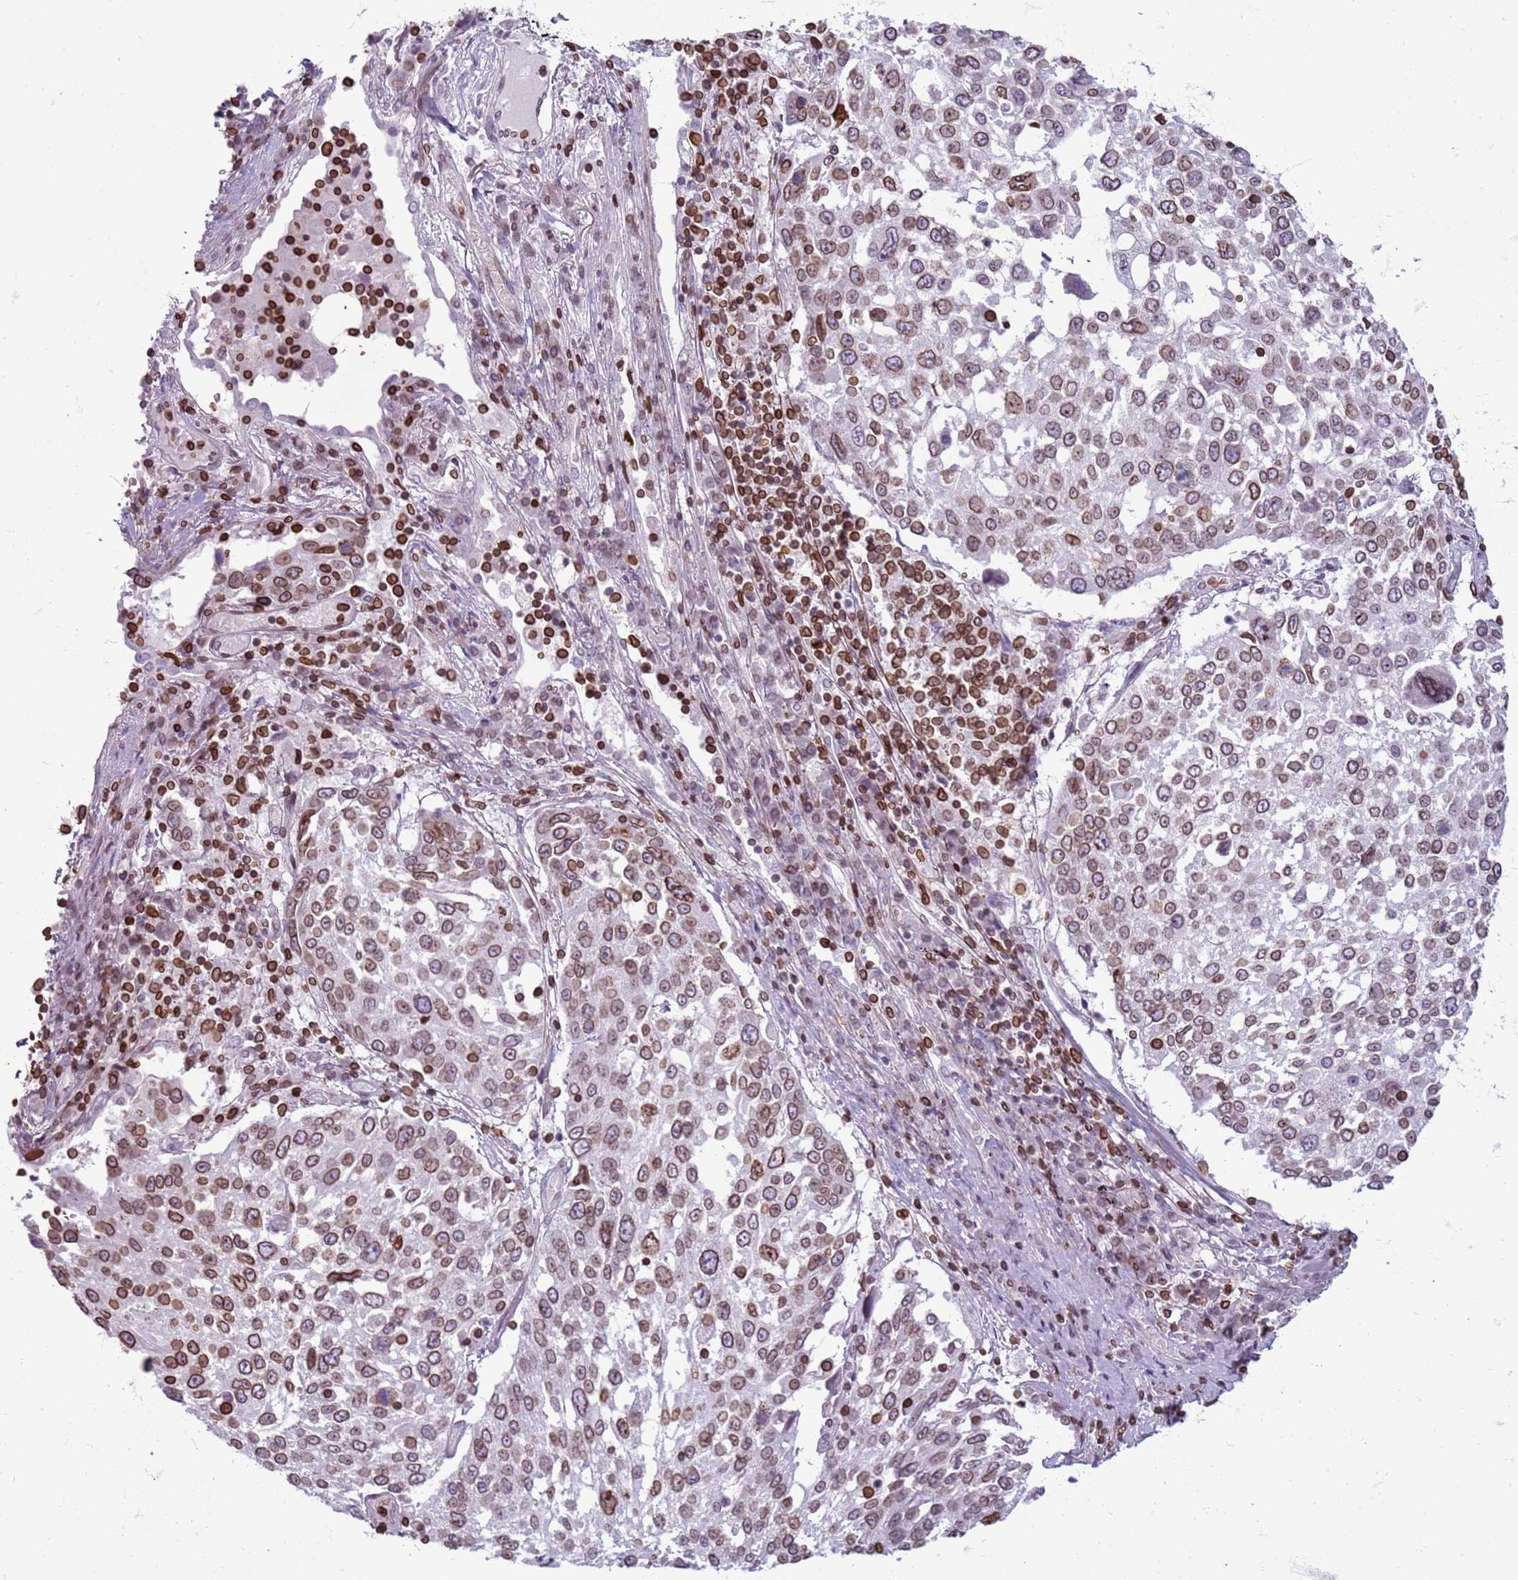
{"staining": {"intensity": "moderate", "quantity": ">75%", "location": "cytoplasmic/membranous,nuclear"}, "tissue": "lung cancer", "cell_type": "Tumor cells", "image_type": "cancer", "snomed": [{"axis": "morphology", "description": "Squamous cell carcinoma, NOS"}, {"axis": "topography", "description": "Lung"}], "caption": "Protein expression analysis of human squamous cell carcinoma (lung) reveals moderate cytoplasmic/membranous and nuclear staining in about >75% of tumor cells.", "gene": "METTL25B", "patient": {"sex": "male", "age": 65}}